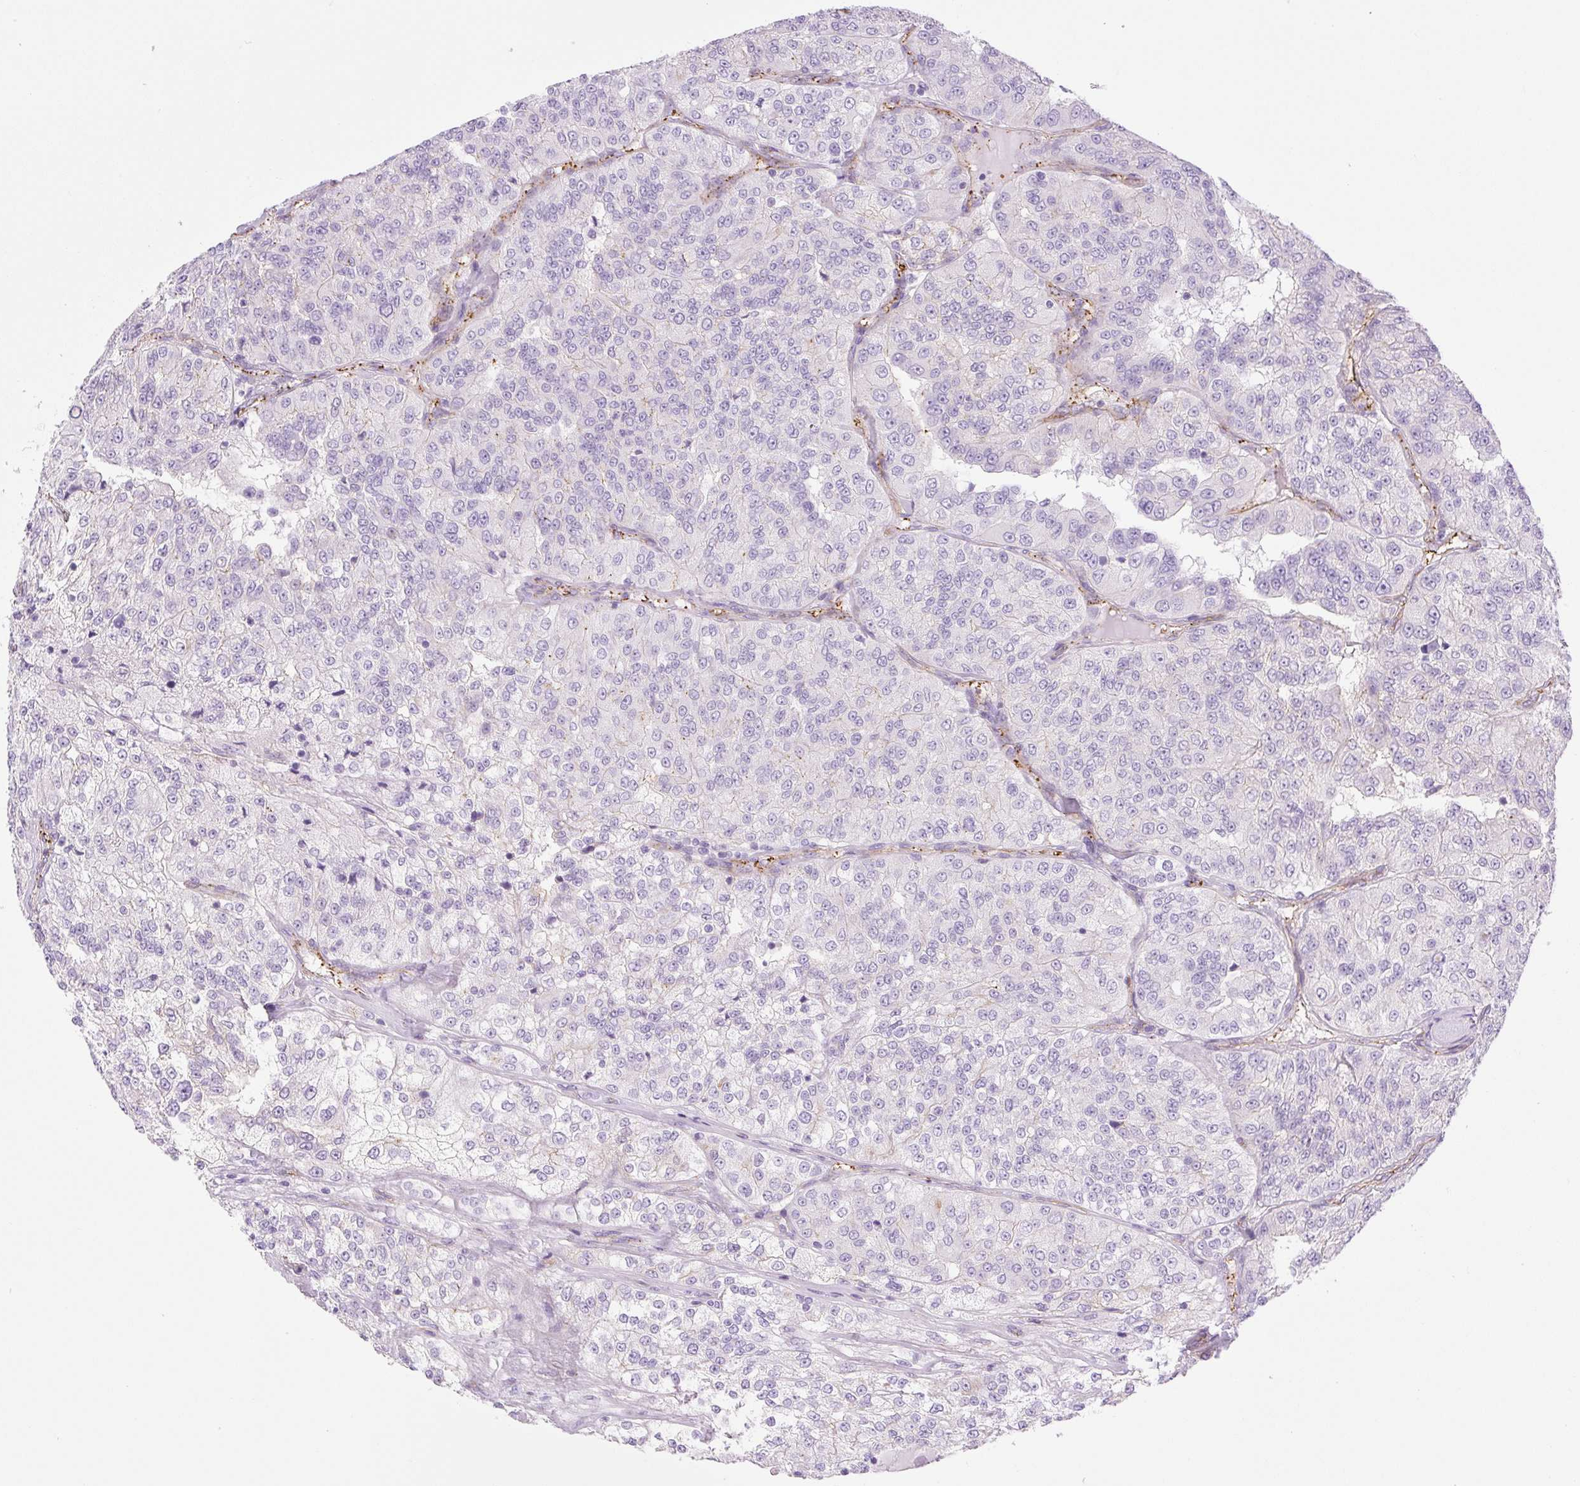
{"staining": {"intensity": "negative", "quantity": "none", "location": "none"}, "tissue": "renal cancer", "cell_type": "Tumor cells", "image_type": "cancer", "snomed": [{"axis": "morphology", "description": "Adenocarcinoma, NOS"}, {"axis": "topography", "description": "Kidney"}], "caption": "This photomicrograph is of renal cancer stained with immunohistochemistry to label a protein in brown with the nuclei are counter-stained blue. There is no staining in tumor cells.", "gene": "EHD3", "patient": {"sex": "female", "age": 63}}